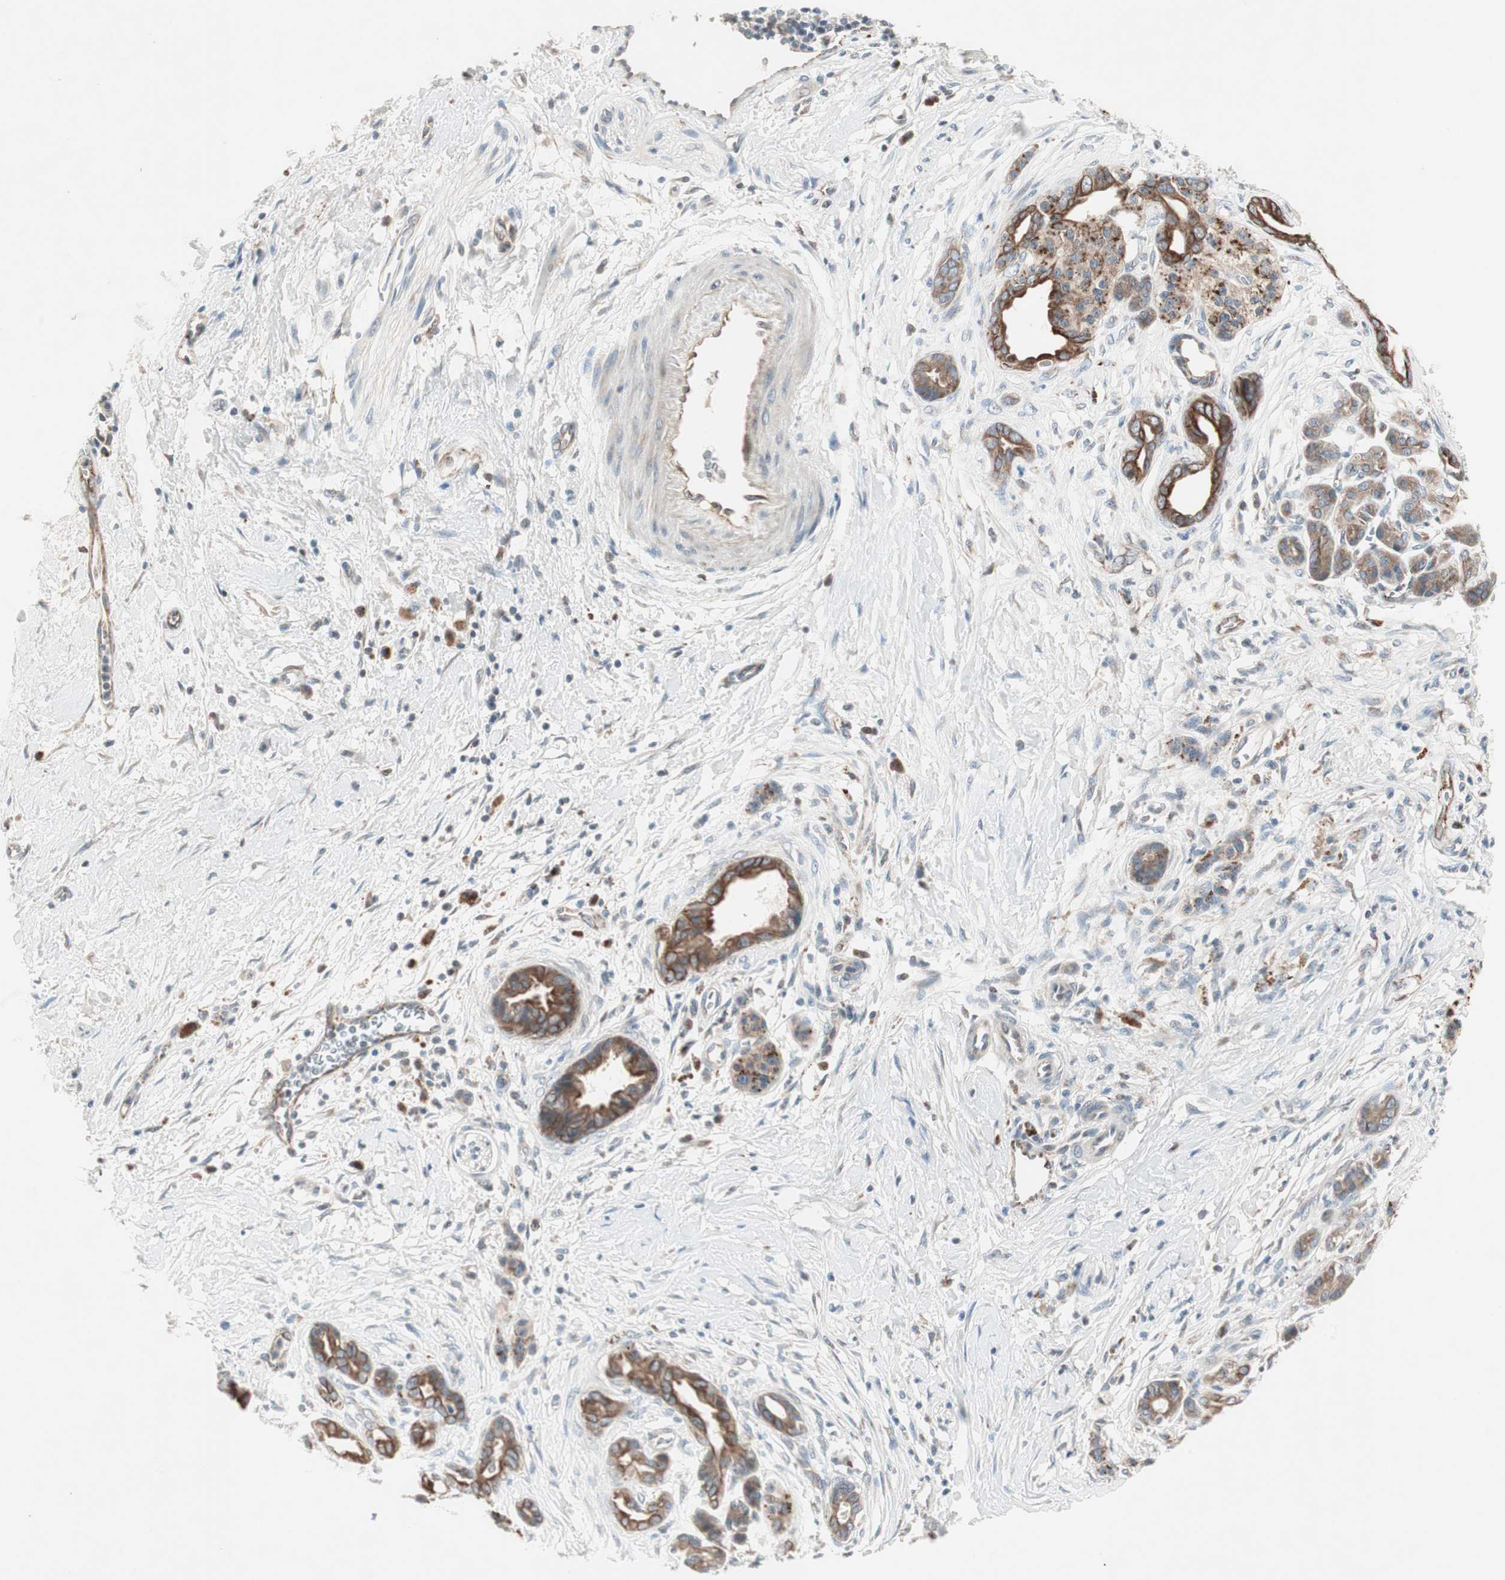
{"staining": {"intensity": "strong", "quantity": ">75%", "location": "cytoplasmic/membranous"}, "tissue": "pancreatic cancer", "cell_type": "Tumor cells", "image_type": "cancer", "snomed": [{"axis": "morphology", "description": "Adenocarcinoma, NOS"}, {"axis": "topography", "description": "Pancreas"}], "caption": "Human pancreatic cancer stained for a protein (brown) reveals strong cytoplasmic/membranous positive positivity in approximately >75% of tumor cells.", "gene": "FGFR4", "patient": {"sex": "male", "age": 59}}